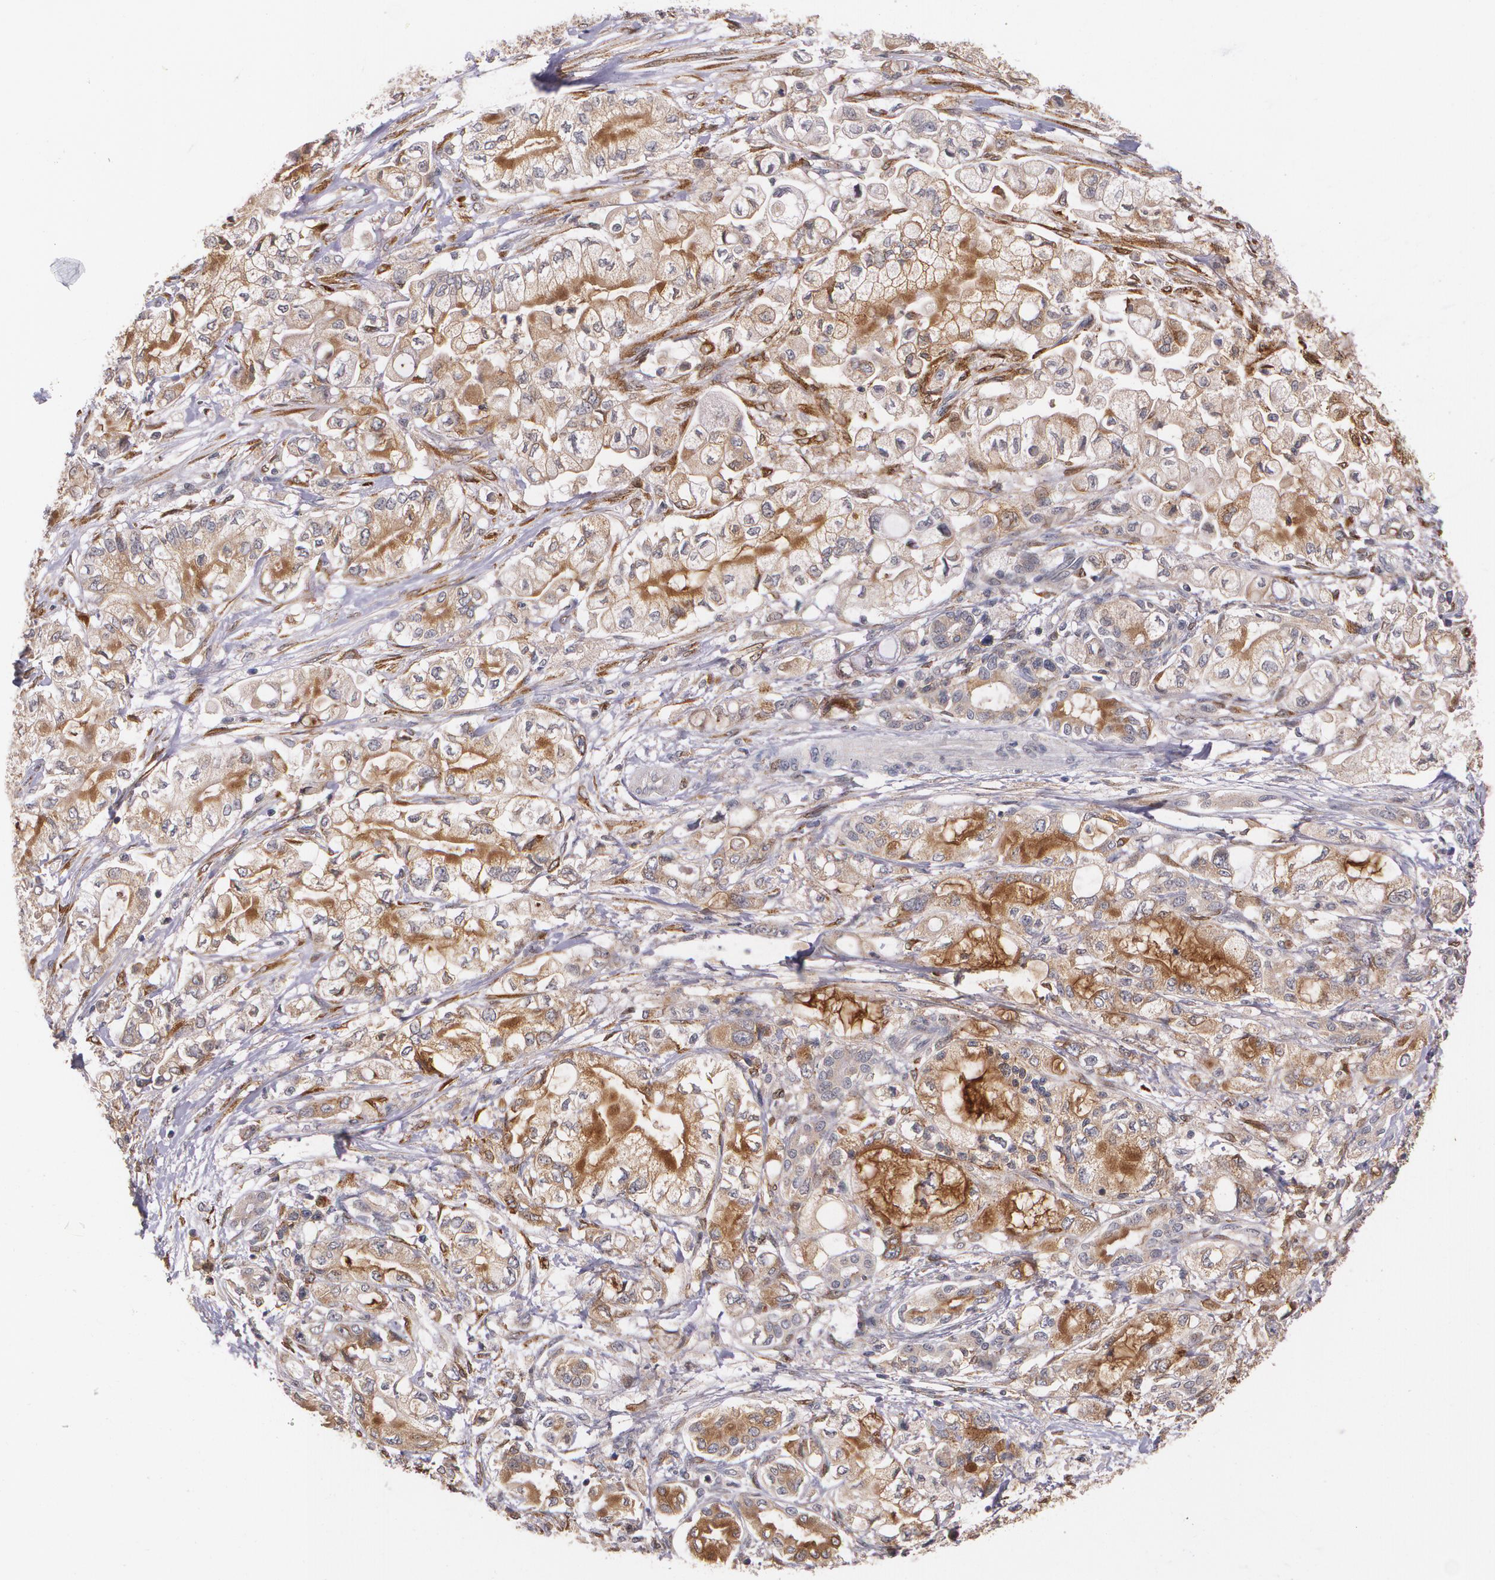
{"staining": {"intensity": "moderate", "quantity": "25%-75%", "location": "cytoplasmic/membranous"}, "tissue": "pancreatic cancer", "cell_type": "Tumor cells", "image_type": "cancer", "snomed": [{"axis": "morphology", "description": "Adenocarcinoma, NOS"}, {"axis": "topography", "description": "Pancreas"}], "caption": "This is an image of immunohistochemistry (IHC) staining of pancreatic cancer (adenocarcinoma), which shows moderate staining in the cytoplasmic/membranous of tumor cells.", "gene": "IFNGR2", "patient": {"sex": "male", "age": 79}}